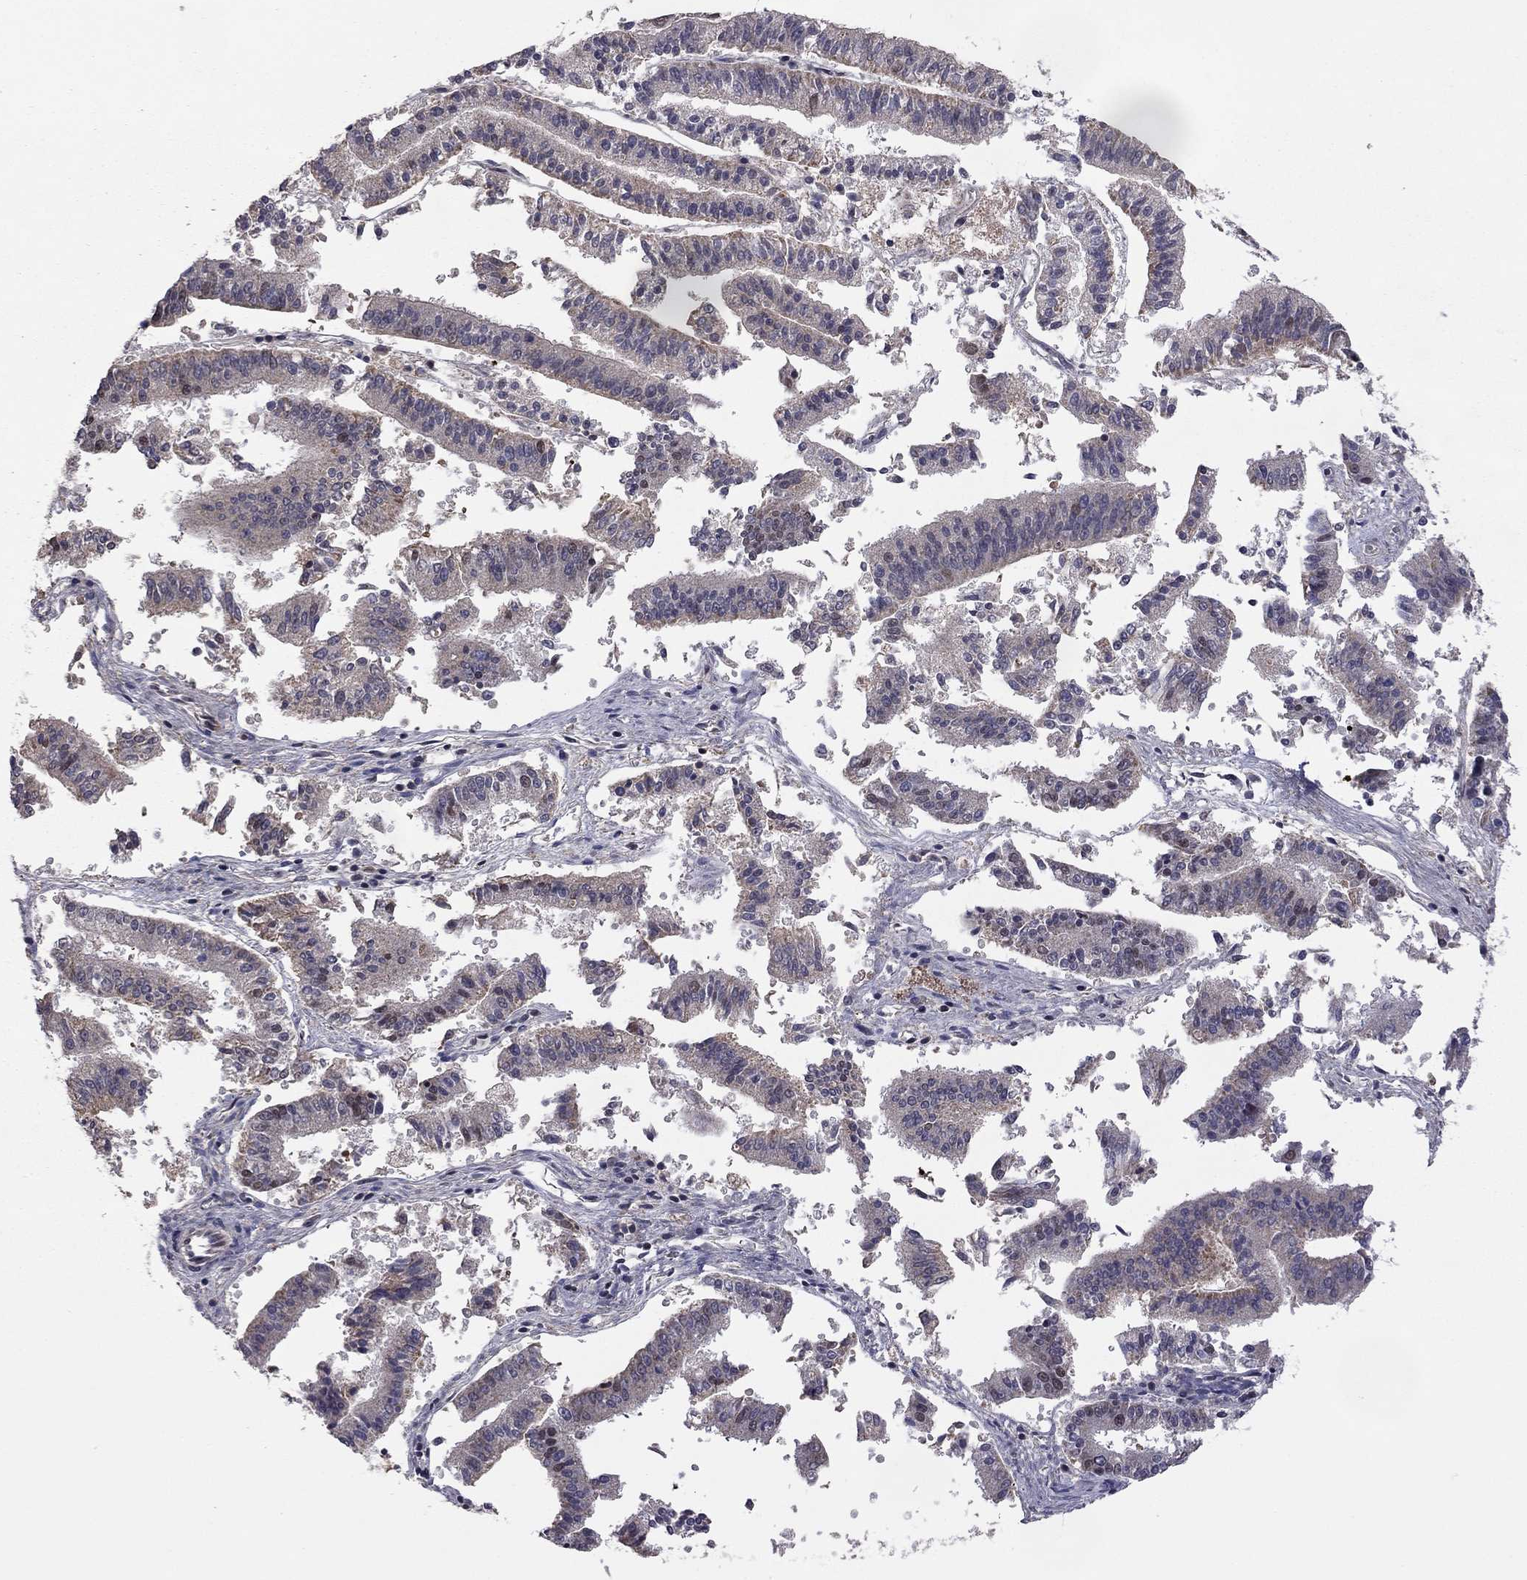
{"staining": {"intensity": "moderate", "quantity": "<25%", "location": "cytoplasmic/membranous"}, "tissue": "endometrial cancer", "cell_type": "Tumor cells", "image_type": "cancer", "snomed": [{"axis": "morphology", "description": "Adenocarcinoma, NOS"}, {"axis": "topography", "description": "Endometrium"}], "caption": "Protein expression analysis of human endometrial cancer reveals moderate cytoplasmic/membranous expression in about <25% of tumor cells.", "gene": "GPAA1", "patient": {"sex": "female", "age": 66}}